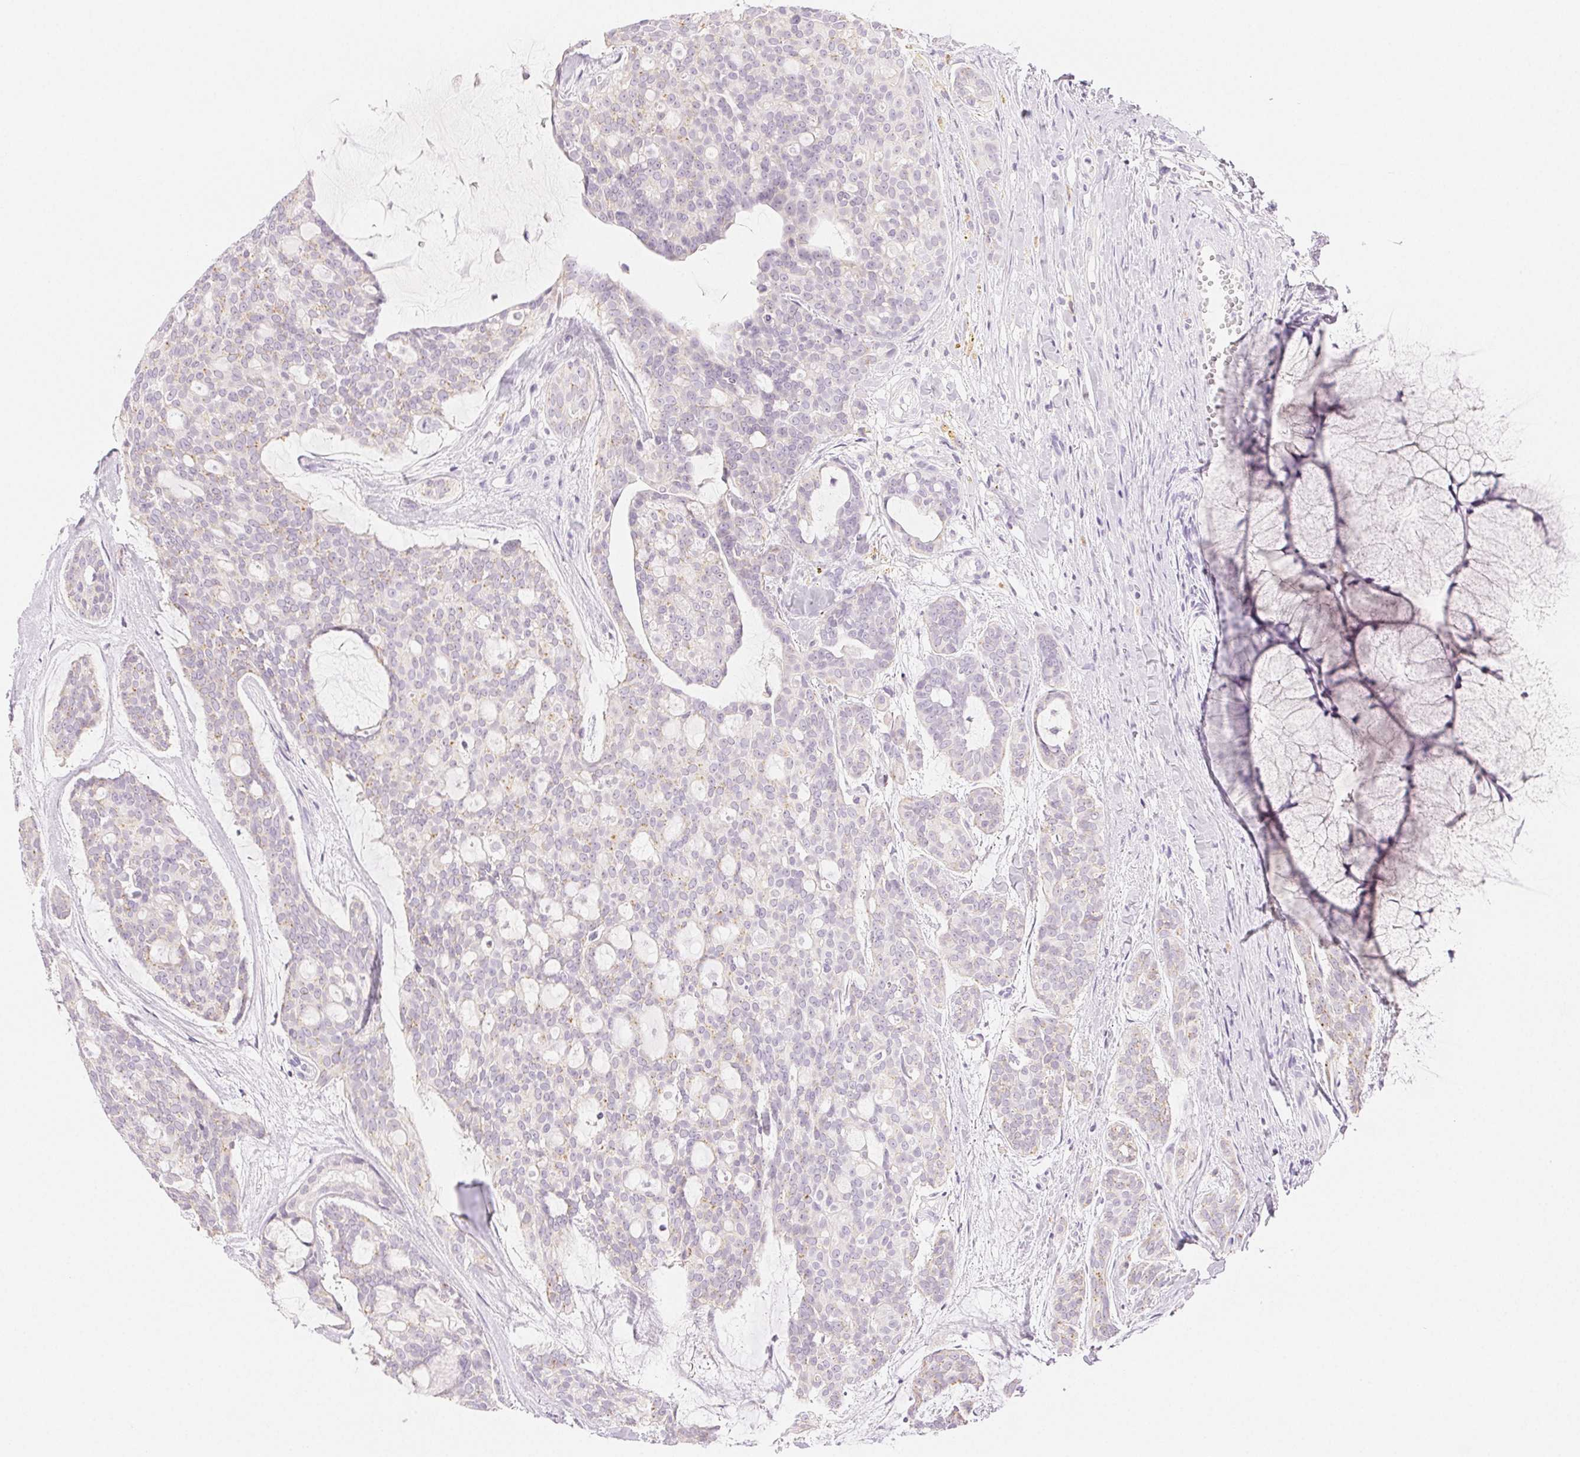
{"staining": {"intensity": "weak", "quantity": "<25%", "location": "cytoplasmic/membranous"}, "tissue": "head and neck cancer", "cell_type": "Tumor cells", "image_type": "cancer", "snomed": [{"axis": "morphology", "description": "Adenocarcinoma, NOS"}, {"axis": "topography", "description": "Head-Neck"}], "caption": "Immunohistochemistry (IHC) photomicrograph of neoplastic tissue: human head and neck cancer stained with DAB (3,3'-diaminobenzidine) shows no significant protein staining in tumor cells.", "gene": "SLC5A2", "patient": {"sex": "male", "age": 66}}